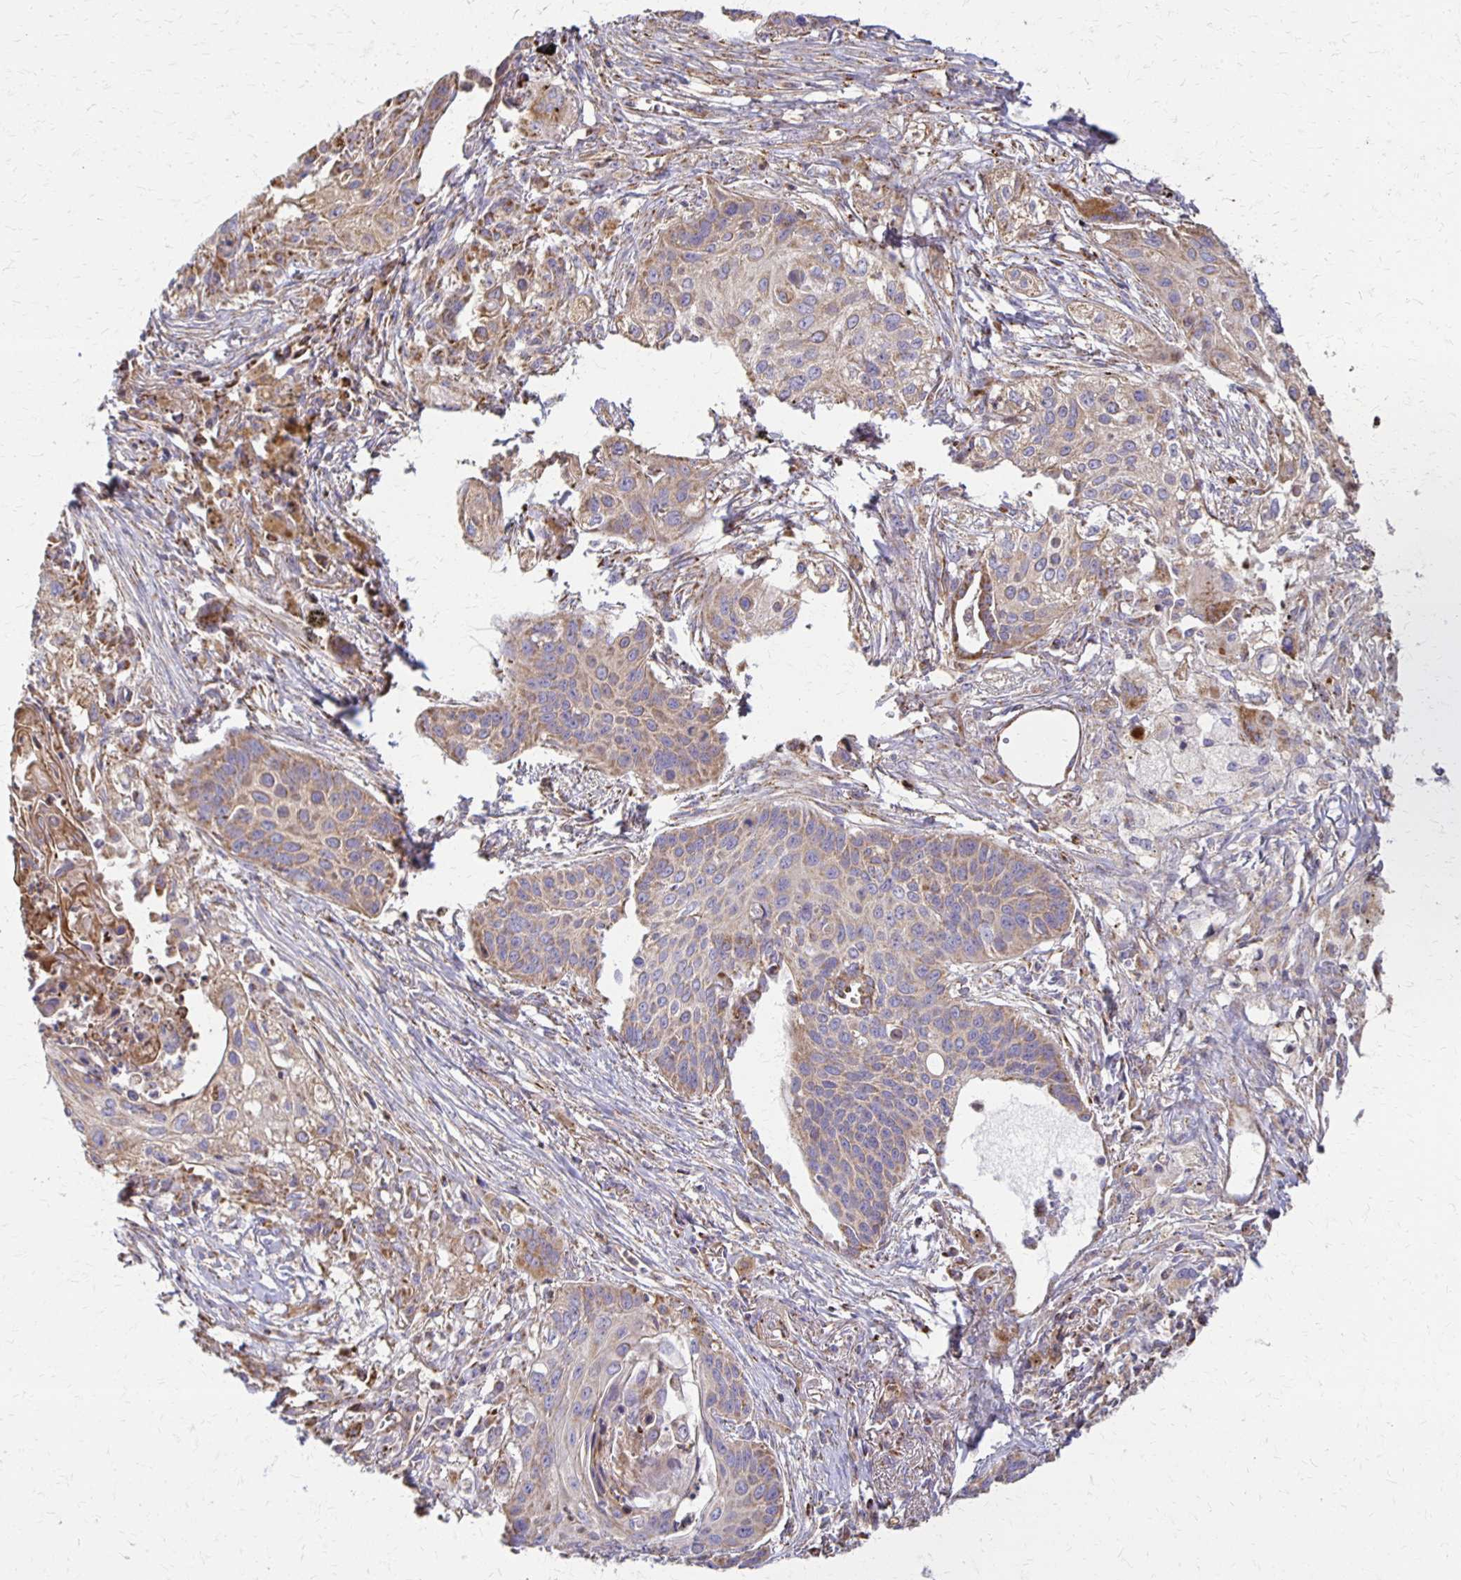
{"staining": {"intensity": "weak", "quantity": ">75%", "location": "cytoplasmic/membranous"}, "tissue": "lung cancer", "cell_type": "Tumor cells", "image_type": "cancer", "snomed": [{"axis": "morphology", "description": "Squamous cell carcinoma, NOS"}, {"axis": "topography", "description": "Lung"}], "caption": "This micrograph displays immunohistochemistry staining of human squamous cell carcinoma (lung), with low weak cytoplasmic/membranous staining in about >75% of tumor cells.", "gene": "EIF4EBP2", "patient": {"sex": "male", "age": 71}}